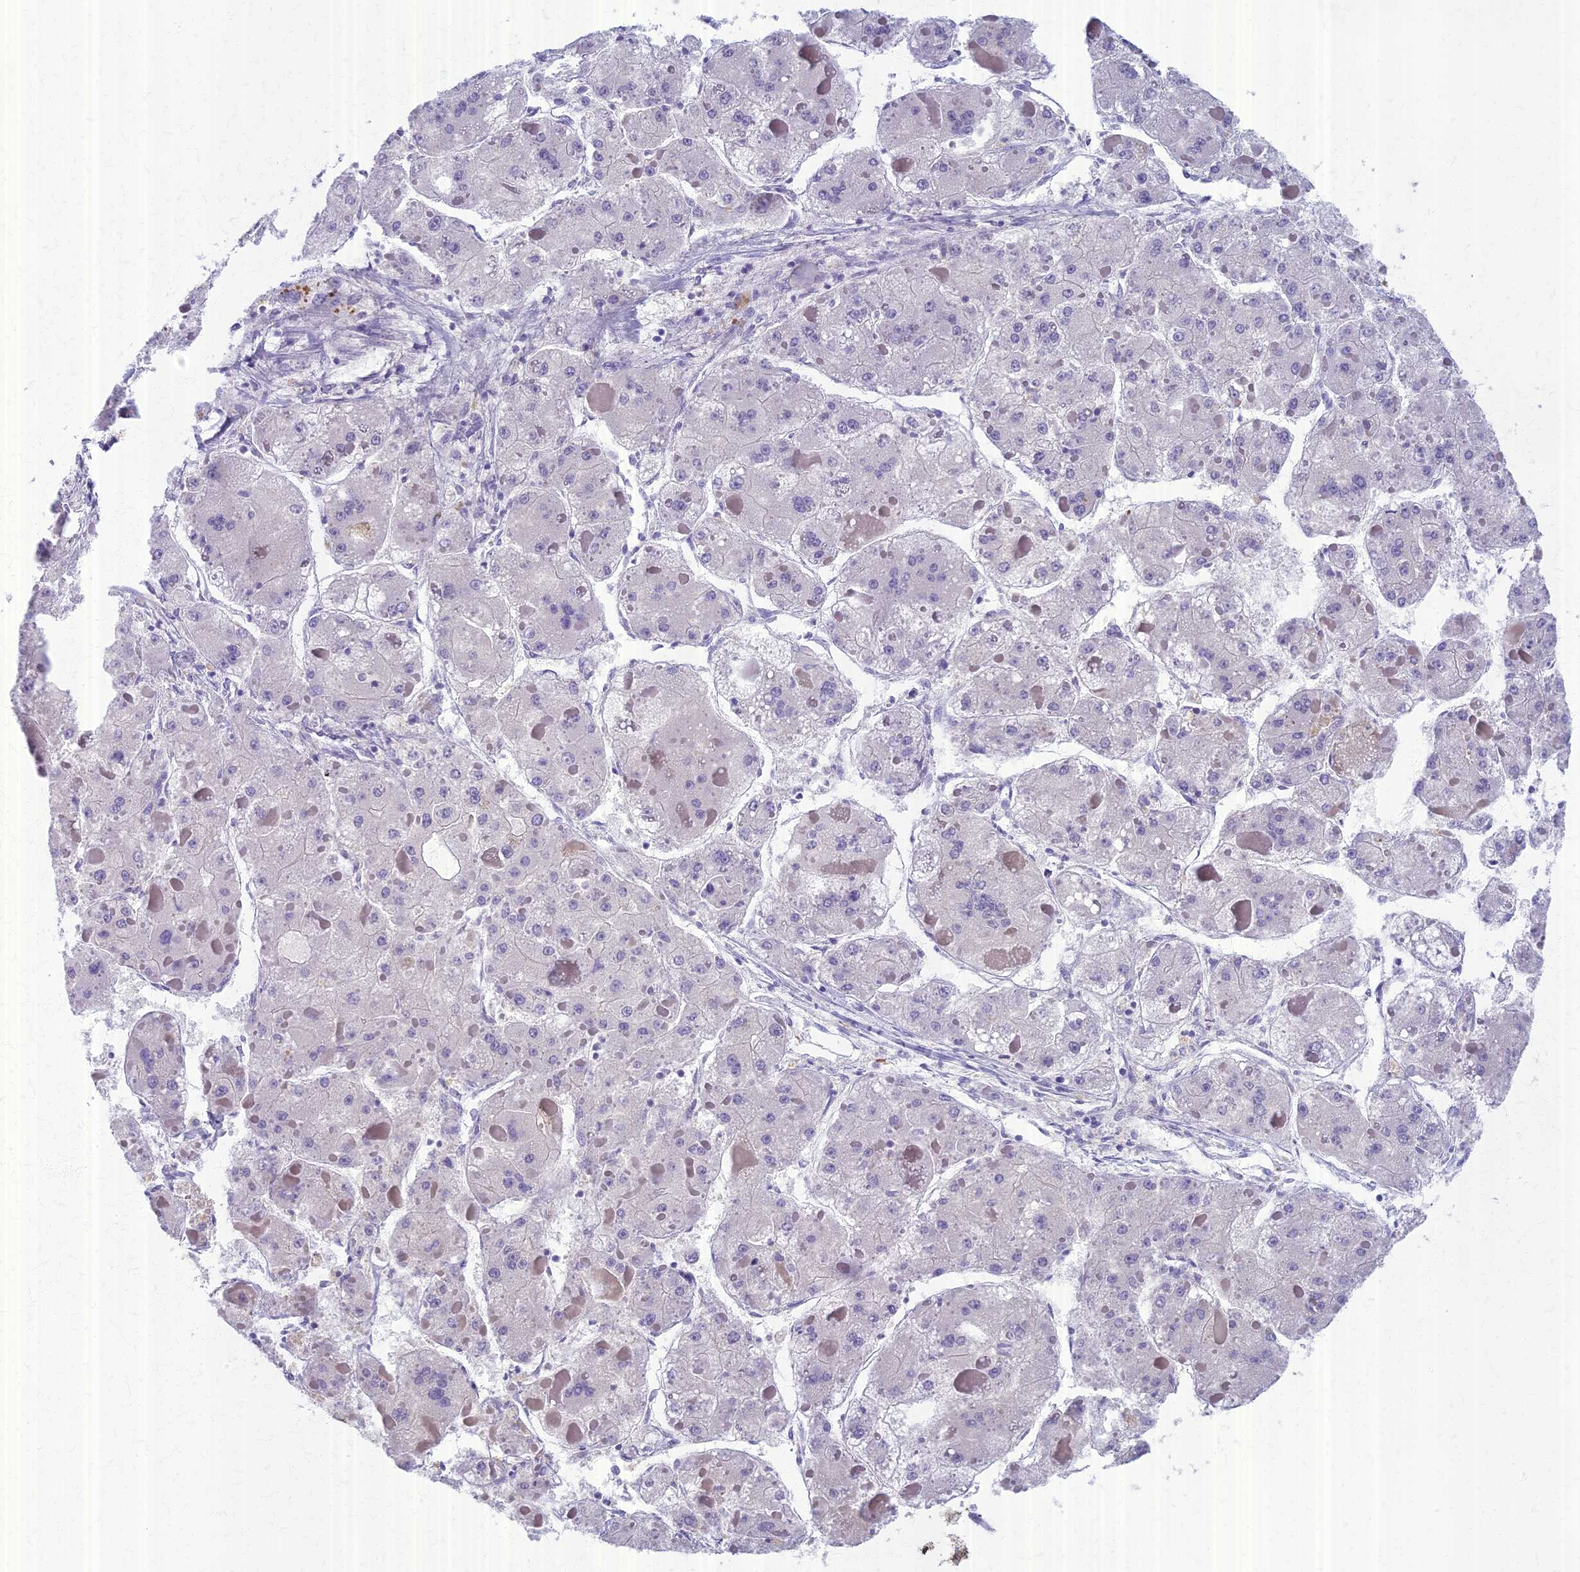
{"staining": {"intensity": "negative", "quantity": "none", "location": "none"}, "tissue": "liver cancer", "cell_type": "Tumor cells", "image_type": "cancer", "snomed": [{"axis": "morphology", "description": "Carcinoma, Hepatocellular, NOS"}, {"axis": "topography", "description": "Liver"}], "caption": "This is an immunohistochemistry micrograph of liver hepatocellular carcinoma. There is no positivity in tumor cells.", "gene": "AP4E1", "patient": {"sex": "female", "age": 73}}